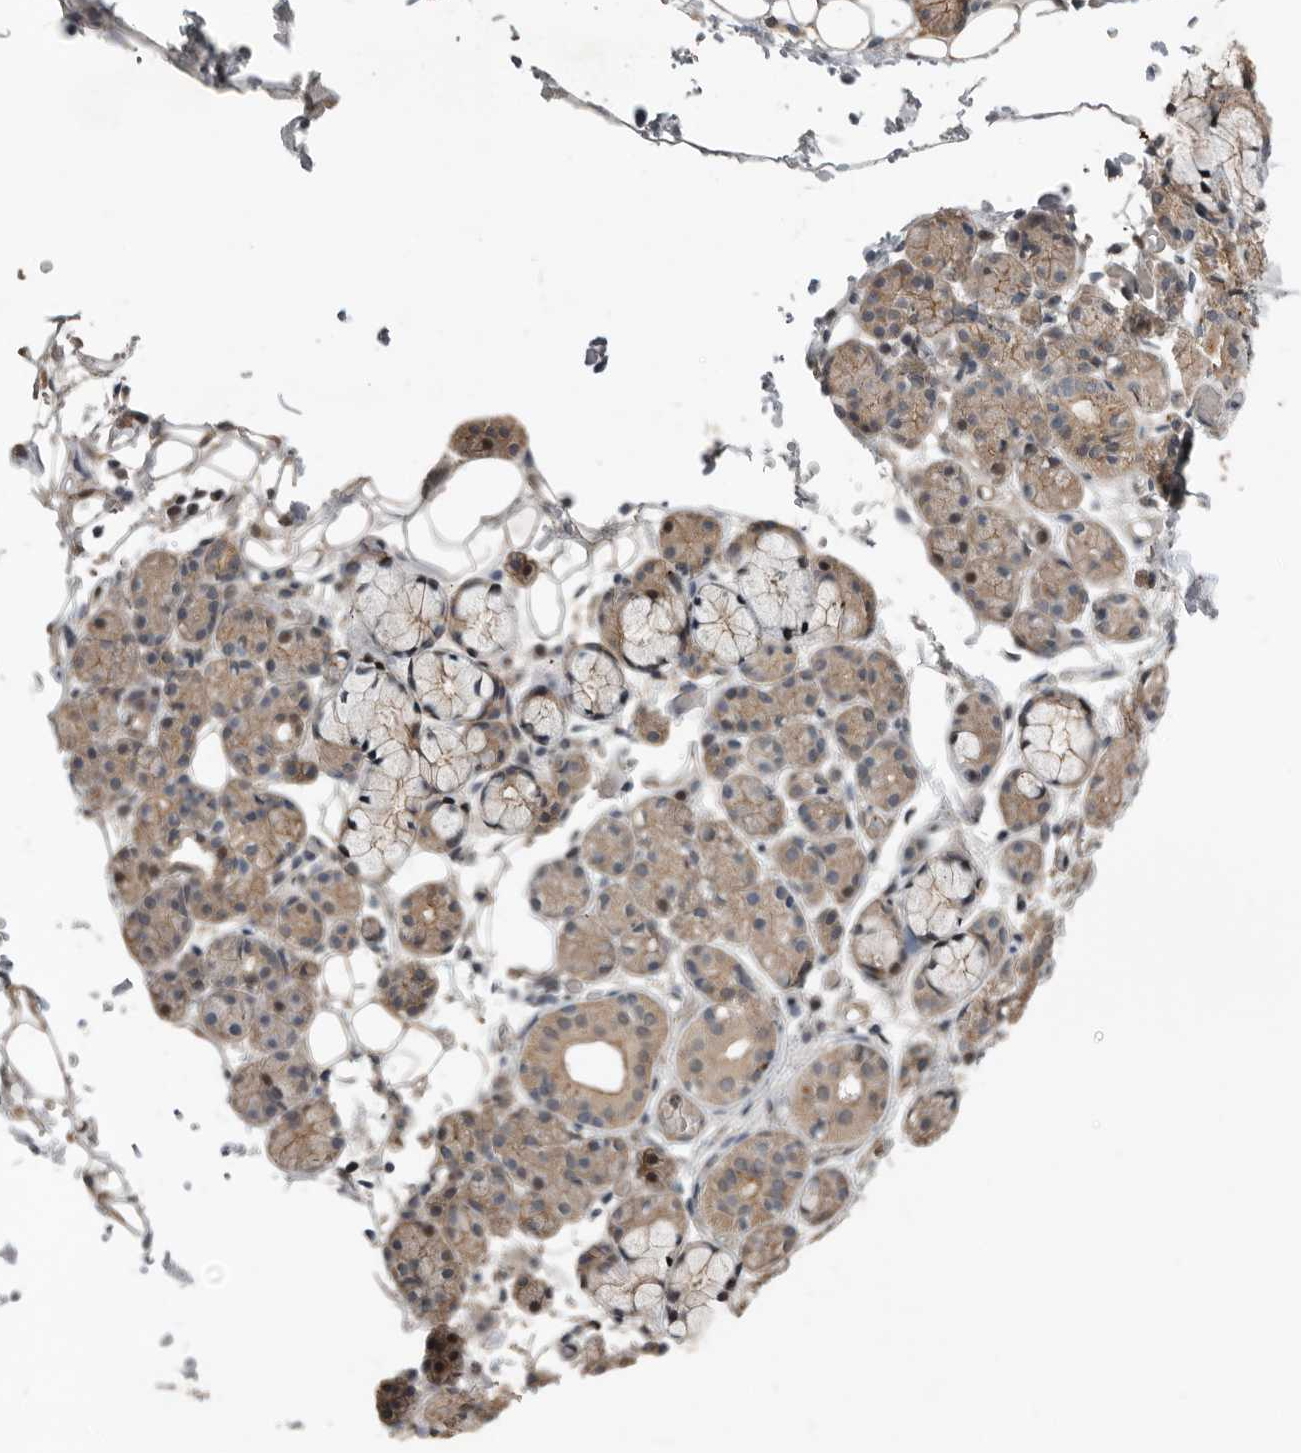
{"staining": {"intensity": "moderate", "quantity": "25%-75%", "location": "cytoplasmic/membranous,nuclear"}, "tissue": "salivary gland", "cell_type": "Glandular cells", "image_type": "normal", "snomed": [{"axis": "morphology", "description": "Normal tissue, NOS"}, {"axis": "topography", "description": "Salivary gland"}], "caption": "High-power microscopy captured an IHC photomicrograph of normal salivary gland, revealing moderate cytoplasmic/membranous,nuclear positivity in approximately 25%-75% of glandular cells.", "gene": "YOD1", "patient": {"sex": "male", "age": 63}}